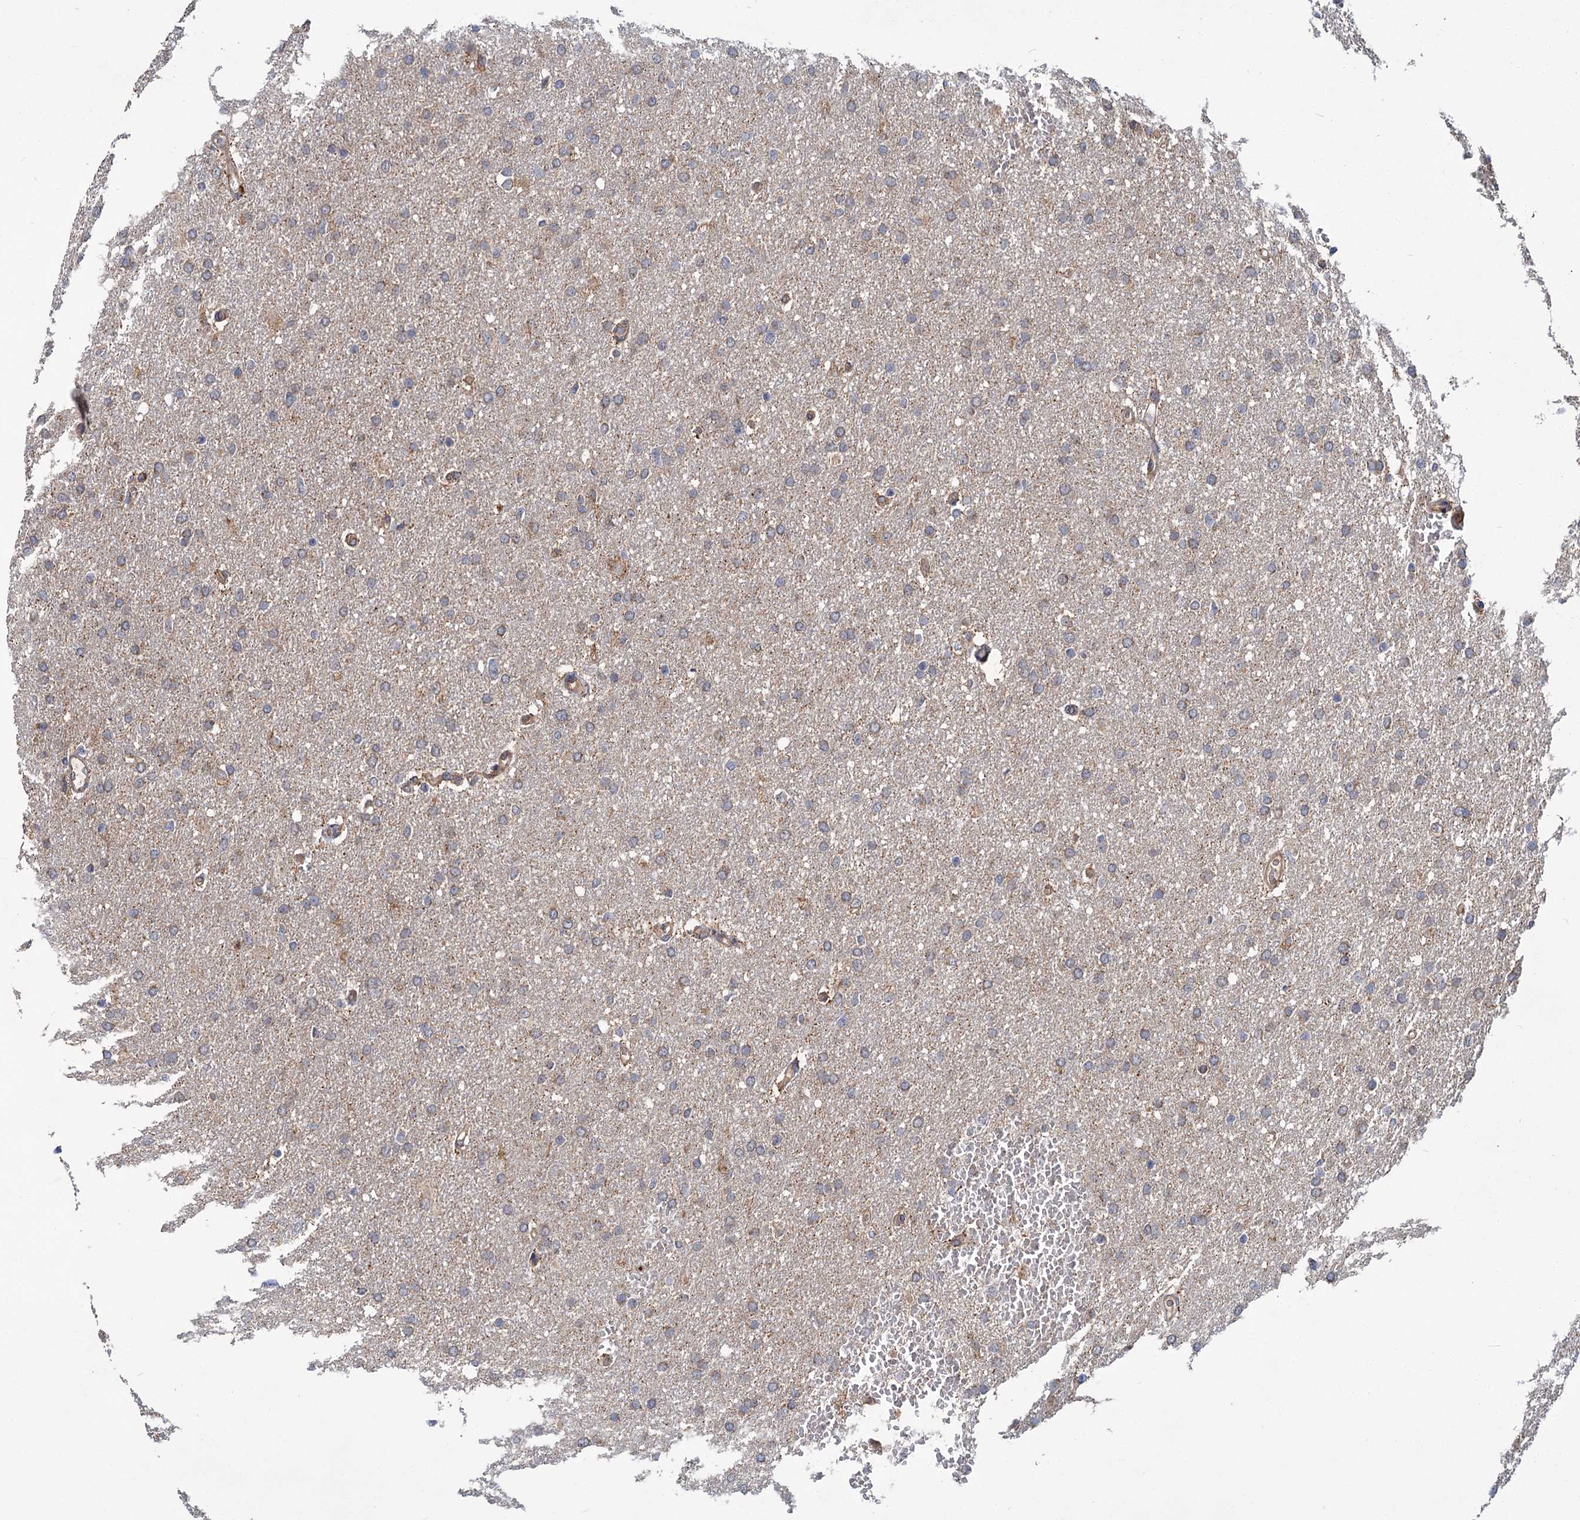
{"staining": {"intensity": "weak", "quantity": "25%-75%", "location": "cytoplasmic/membranous"}, "tissue": "glioma", "cell_type": "Tumor cells", "image_type": "cancer", "snomed": [{"axis": "morphology", "description": "Glioma, malignant, High grade"}, {"axis": "topography", "description": "Cerebral cortex"}], "caption": "This is an image of immunohistochemistry (IHC) staining of malignant high-grade glioma, which shows weak staining in the cytoplasmic/membranous of tumor cells.", "gene": "DYNC2H1", "patient": {"sex": "female", "age": 36}}